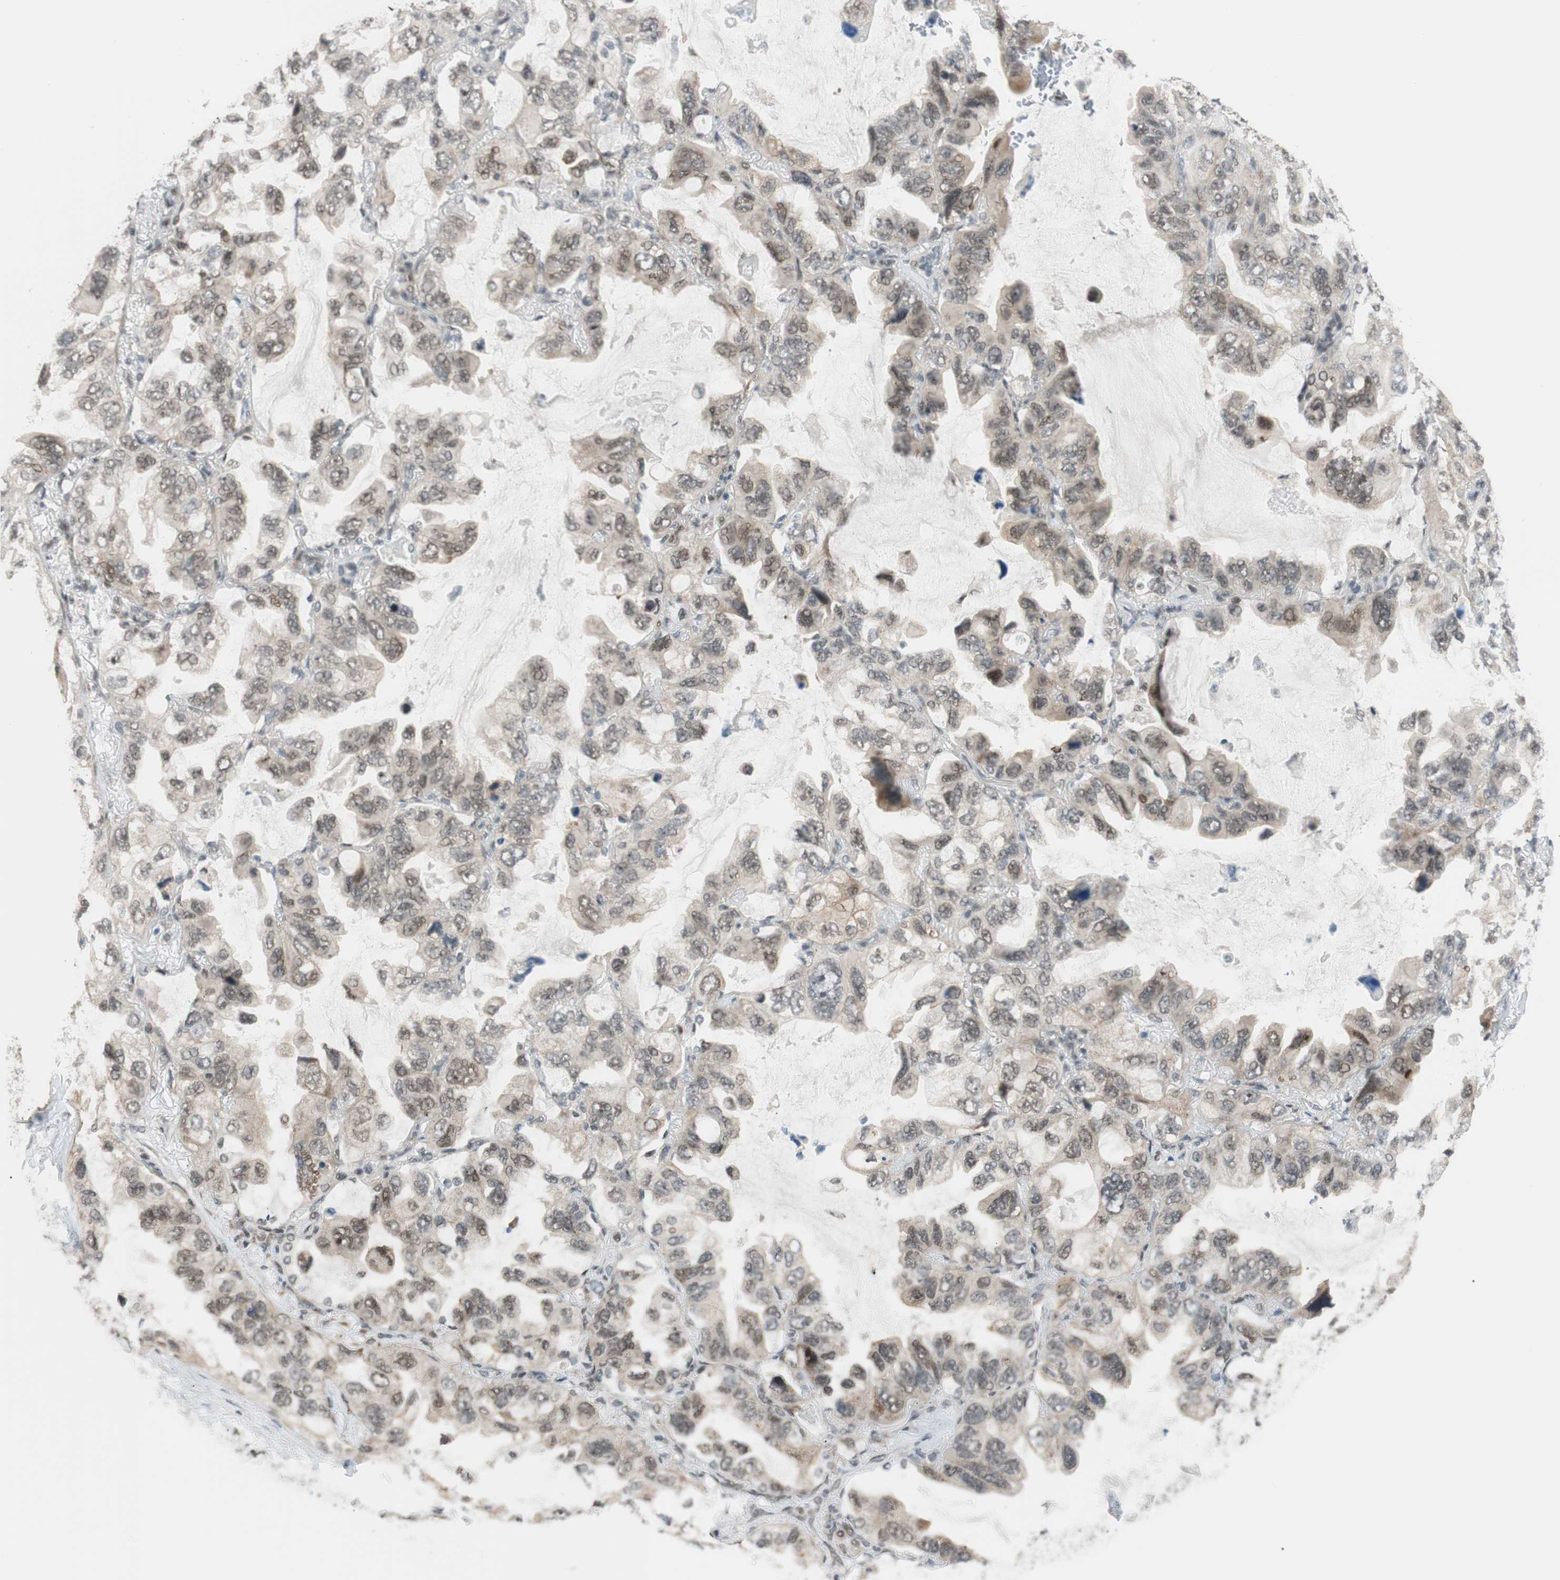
{"staining": {"intensity": "weak", "quantity": ">75%", "location": "cytoplasmic/membranous"}, "tissue": "lung cancer", "cell_type": "Tumor cells", "image_type": "cancer", "snomed": [{"axis": "morphology", "description": "Squamous cell carcinoma, NOS"}, {"axis": "topography", "description": "Lung"}], "caption": "Immunohistochemistry (IHC) staining of lung cancer (squamous cell carcinoma), which shows low levels of weak cytoplasmic/membranous positivity in about >75% of tumor cells indicating weak cytoplasmic/membranous protein expression. The staining was performed using DAB (3,3'-diaminobenzidine) (brown) for protein detection and nuclei were counterstained in hematoxylin (blue).", "gene": "BRMS1", "patient": {"sex": "female", "age": 73}}